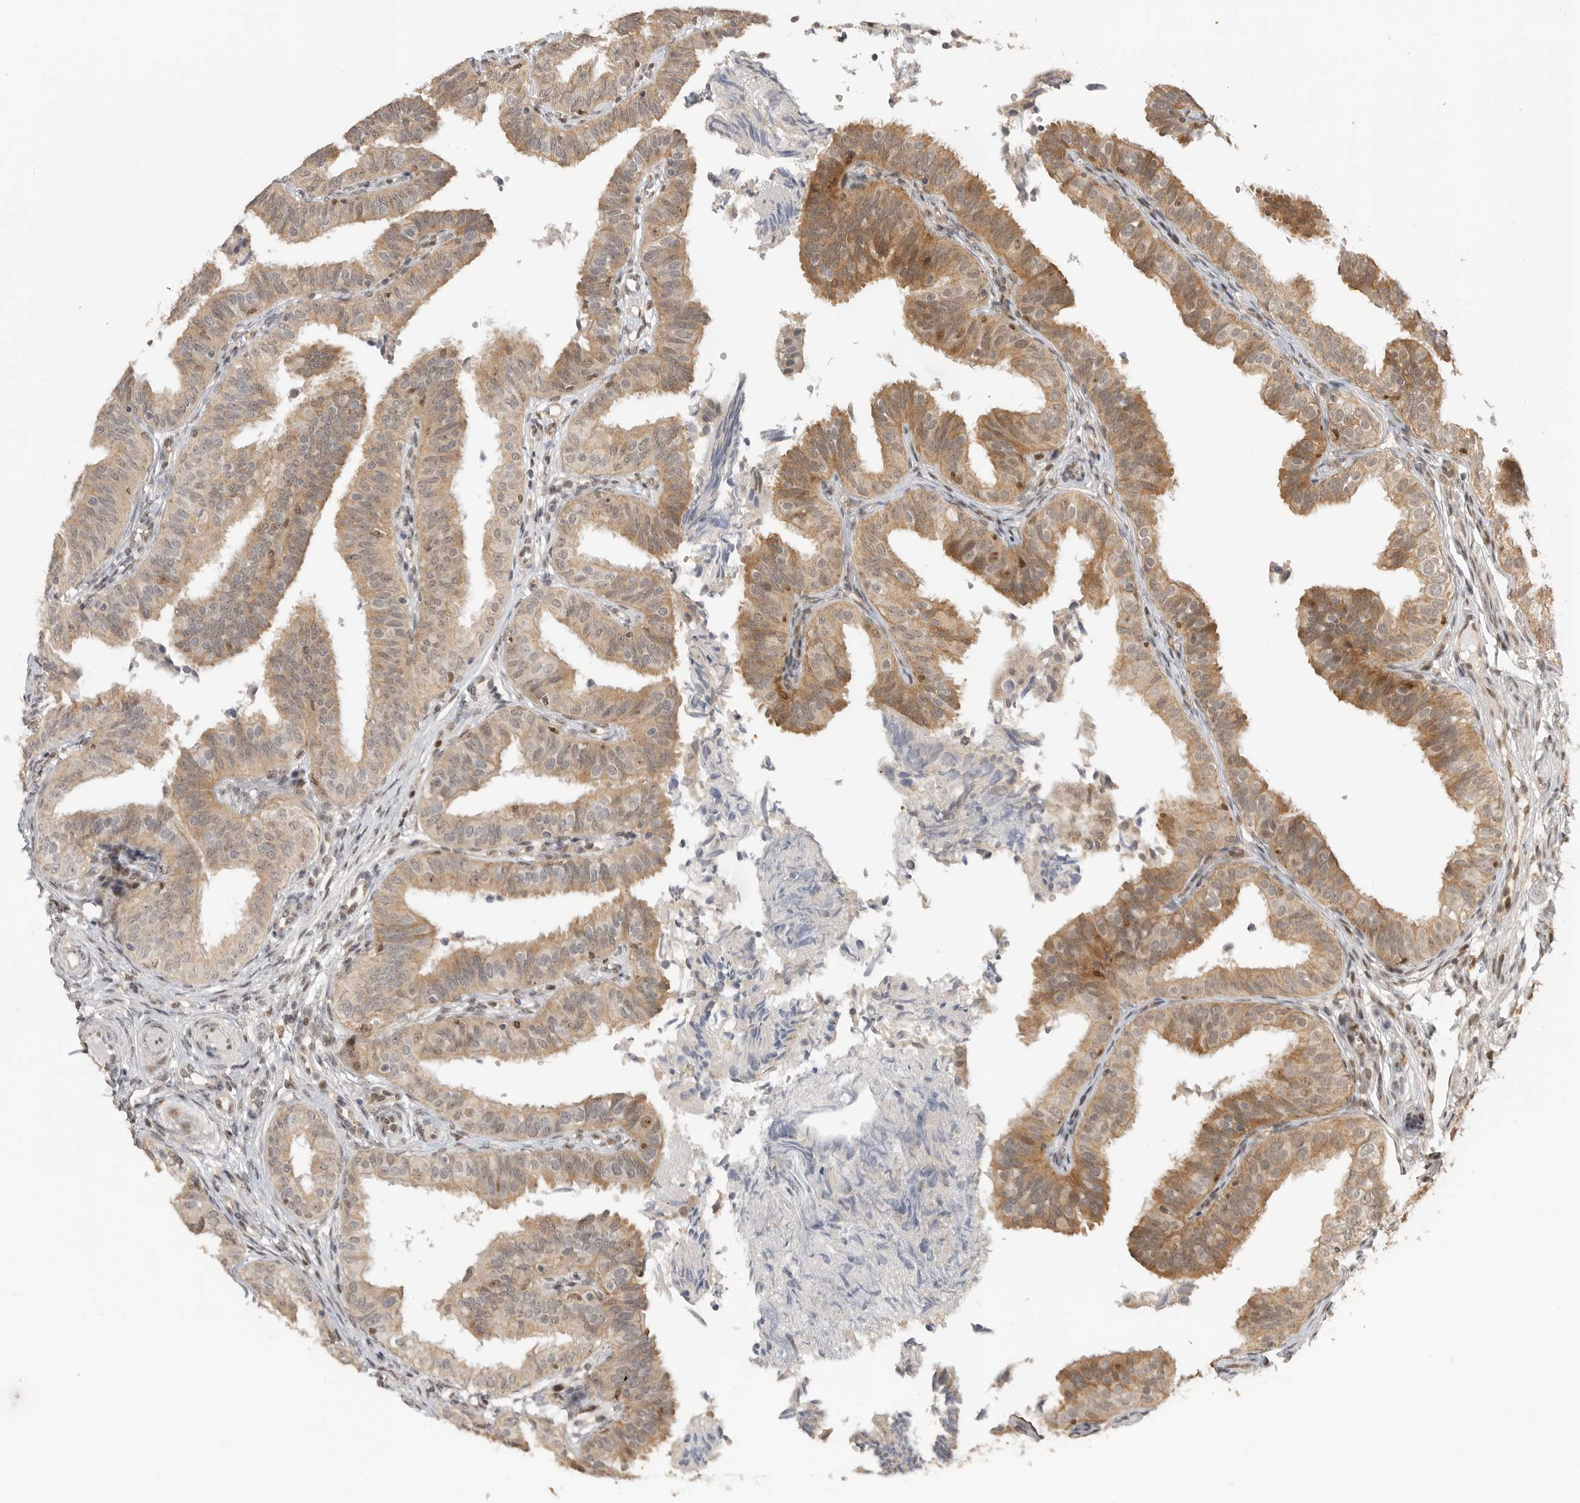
{"staining": {"intensity": "moderate", "quantity": ">75%", "location": "cytoplasmic/membranous,nuclear"}, "tissue": "fallopian tube", "cell_type": "Glandular cells", "image_type": "normal", "snomed": [{"axis": "morphology", "description": "Normal tissue, NOS"}, {"axis": "topography", "description": "Fallopian tube"}], "caption": "Brown immunohistochemical staining in benign fallopian tube exhibits moderate cytoplasmic/membranous,nuclear positivity in about >75% of glandular cells. The protein is shown in brown color, while the nuclei are stained blue.", "gene": "ALKAL1", "patient": {"sex": "female", "age": 35}}